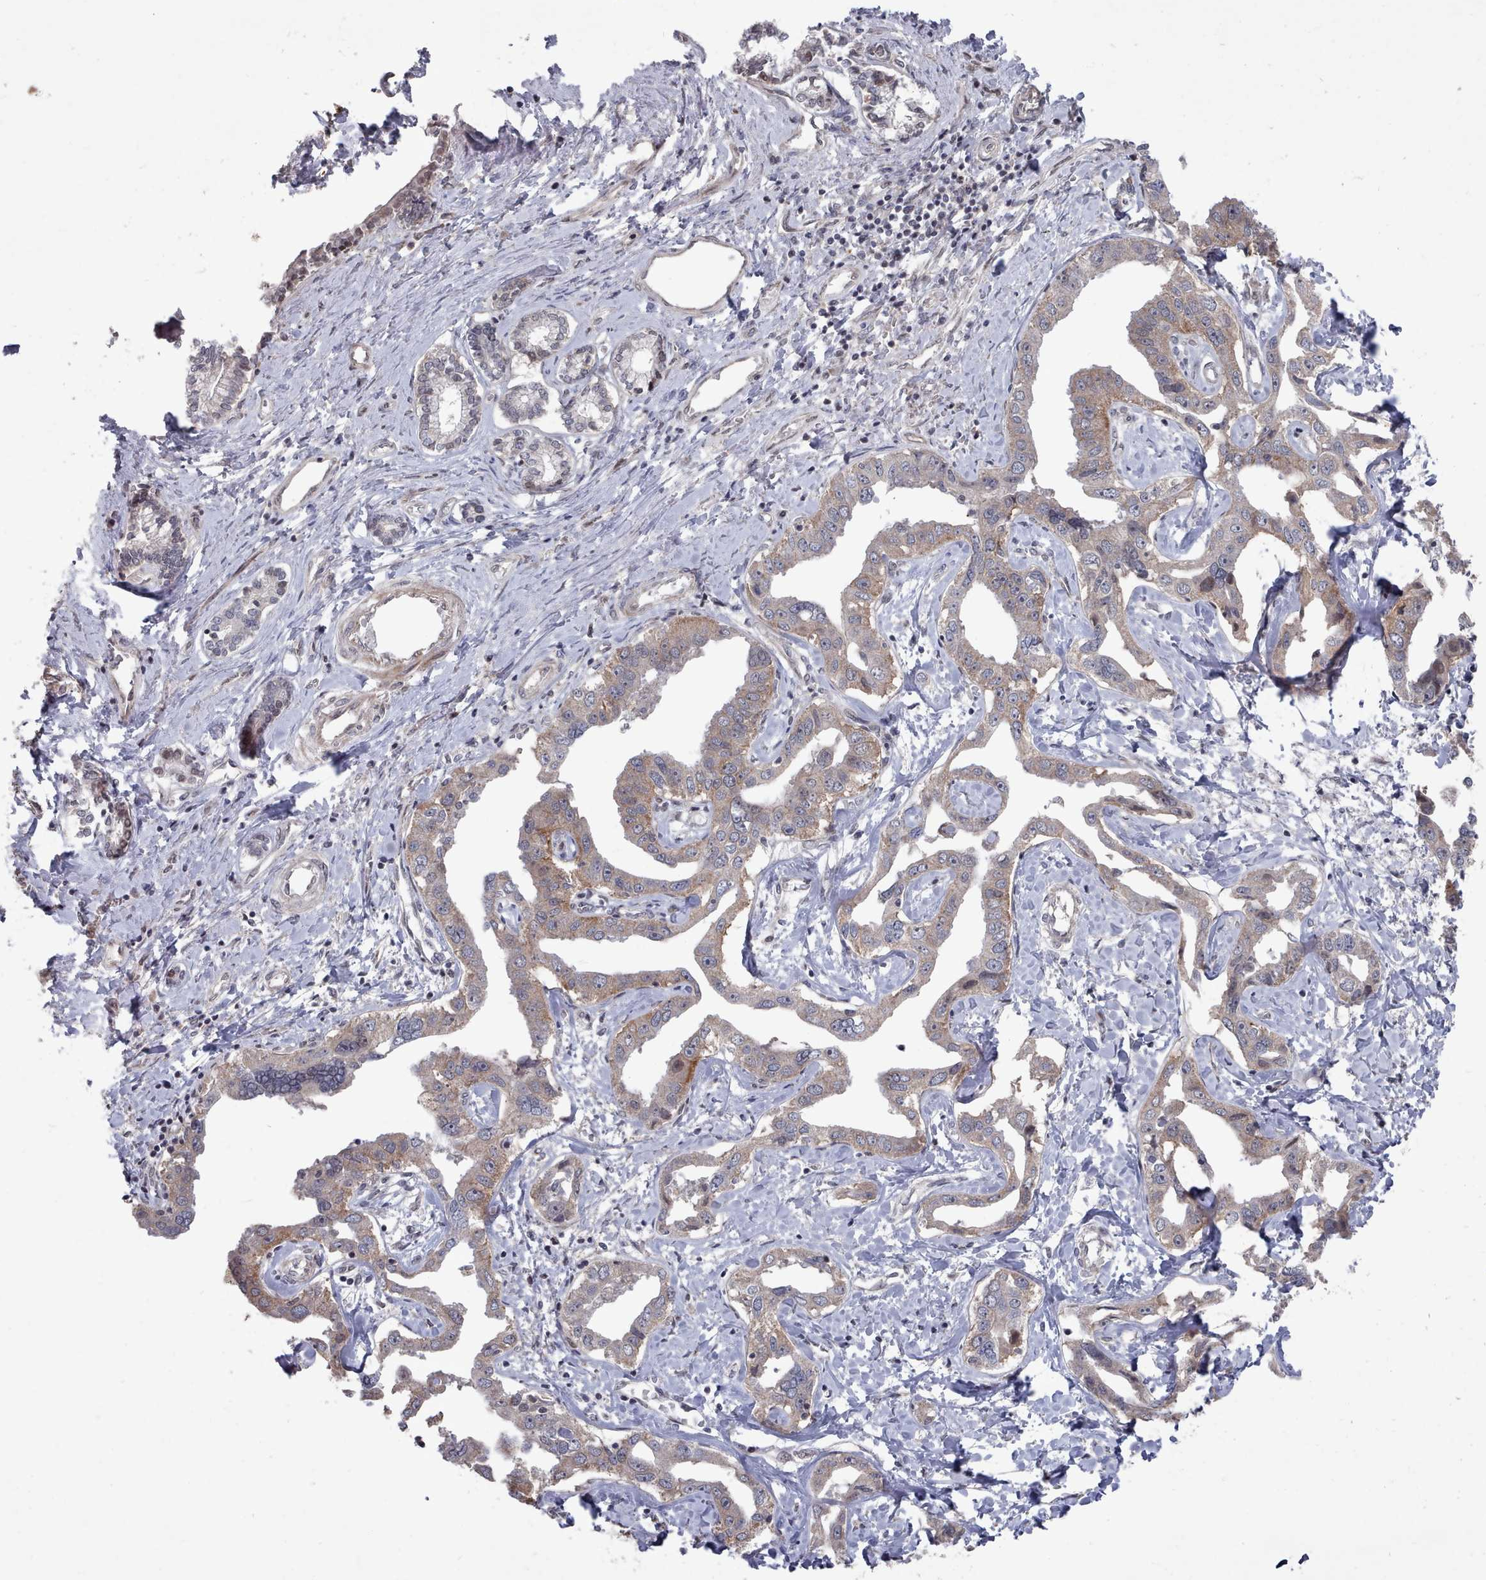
{"staining": {"intensity": "weak", "quantity": "25%-75%", "location": "cytoplasmic/membranous"}, "tissue": "liver cancer", "cell_type": "Tumor cells", "image_type": "cancer", "snomed": [{"axis": "morphology", "description": "Cholangiocarcinoma"}, {"axis": "topography", "description": "Liver"}], "caption": "Immunohistochemistry micrograph of human liver cholangiocarcinoma stained for a protein (brown), which reveals low levels of weak cytoplasmic/membranous expression in approximately 25%-75% of tumor cells.", "gene": "CPSF4", "patient": {"sex": "male", "age": 59}}